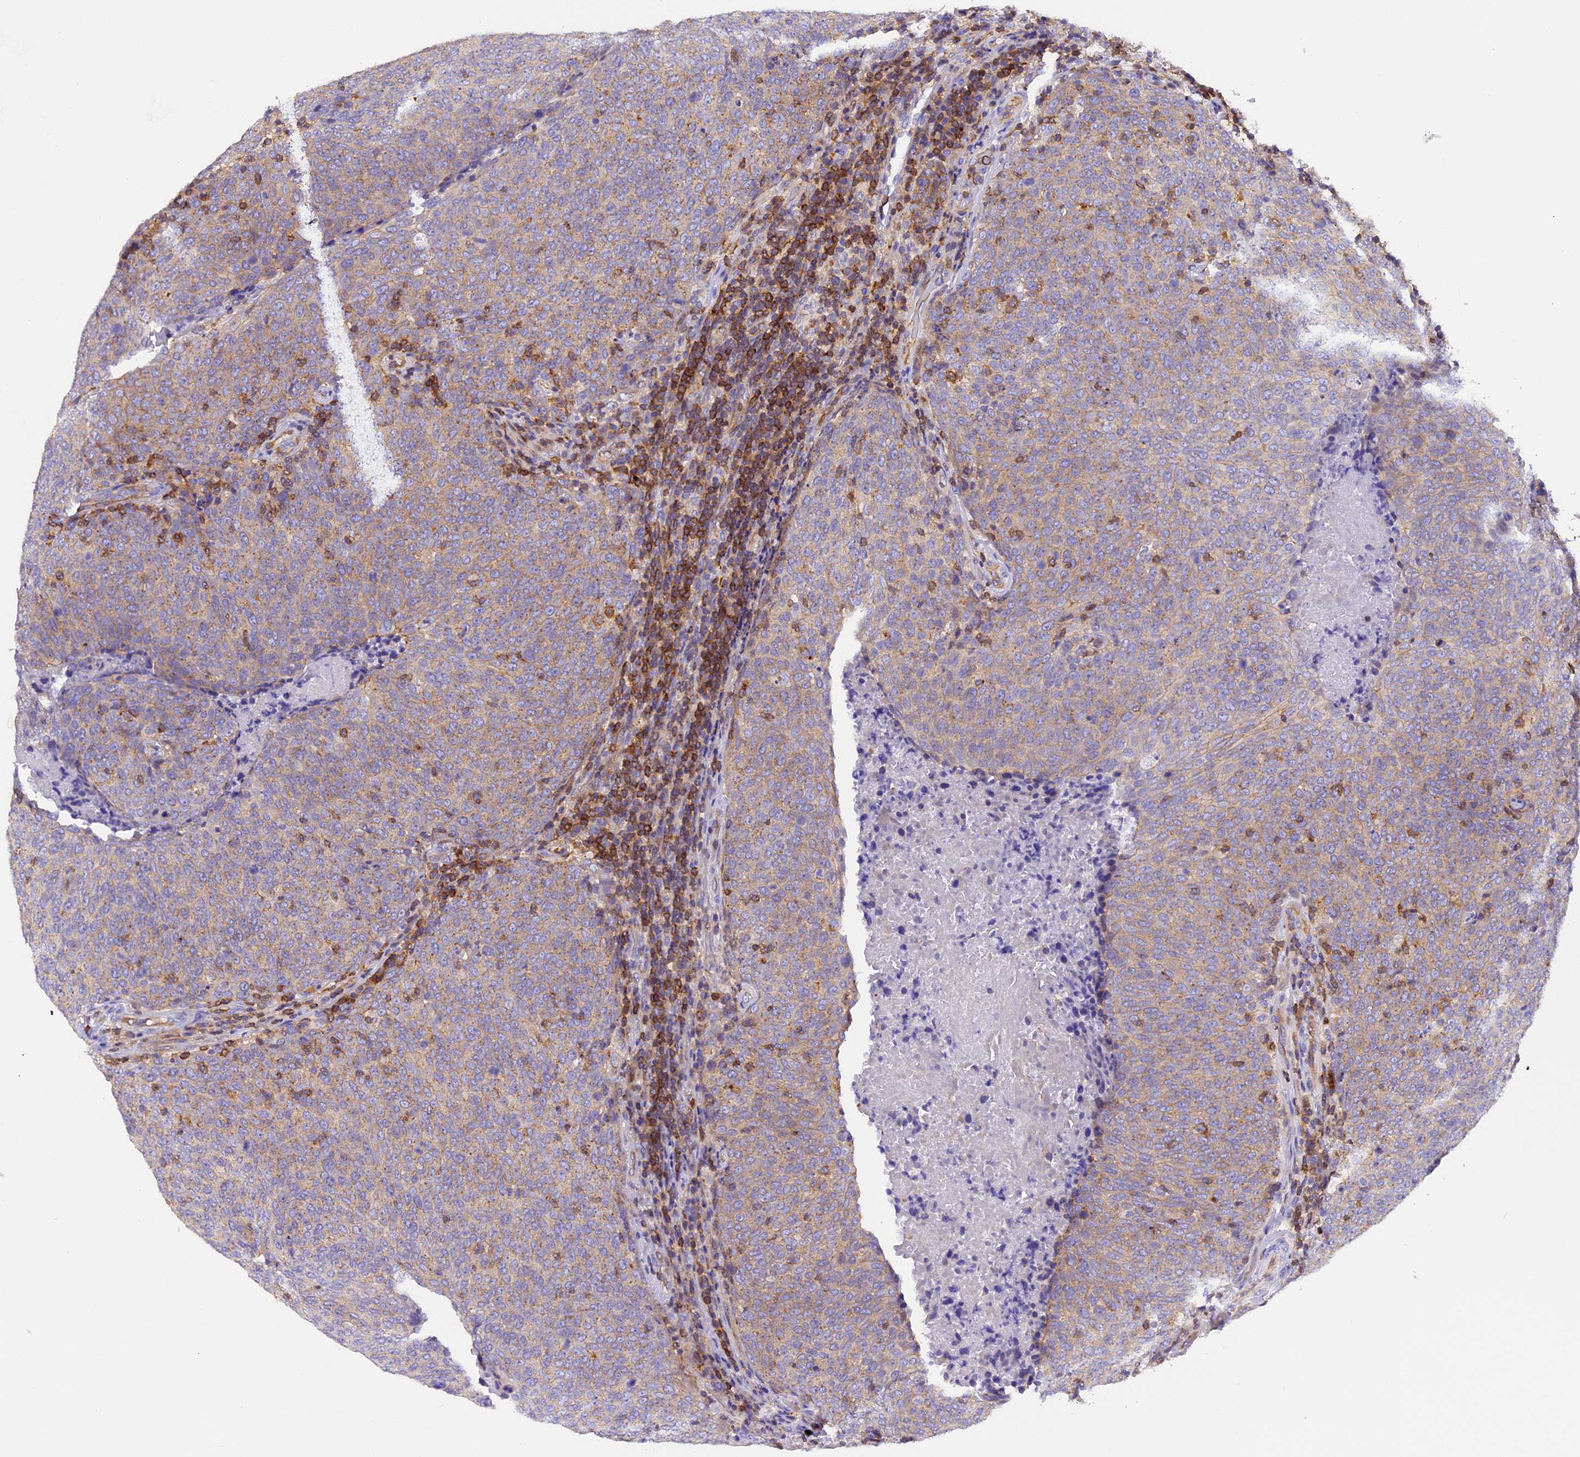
{"staining": {"intensity": "weak", "quantity": ">75%", "location": "cytoplasmic/membranous"}, "tissue": "head and neck cancer", "cell_type": "Tumor cells", "image_type": "cancer", "snomed": [{"axis": "morphology", "description": "Squamous cell carcinoma, NOS"}, {"axis": "morphology", "description": "Squamous cell carcinoma, metastatic, NOS"}, {"axis": "topography", "description": "Lymph node"}, {"axis": "topography", "description": "Head-Neck"}], "caption": "A histopathology image of human squamous cell carcinoma (head and neck) stained for a protein demonstrates weak cytoplasmic/membranous brown staining in tumor cells. (DAB (3,3'-diaminobenzidine) IHC, brown staining for protein, blue staining for nuclei).", "gene": "FAM193A", "patient": {"sex": "male", "age": 62}}